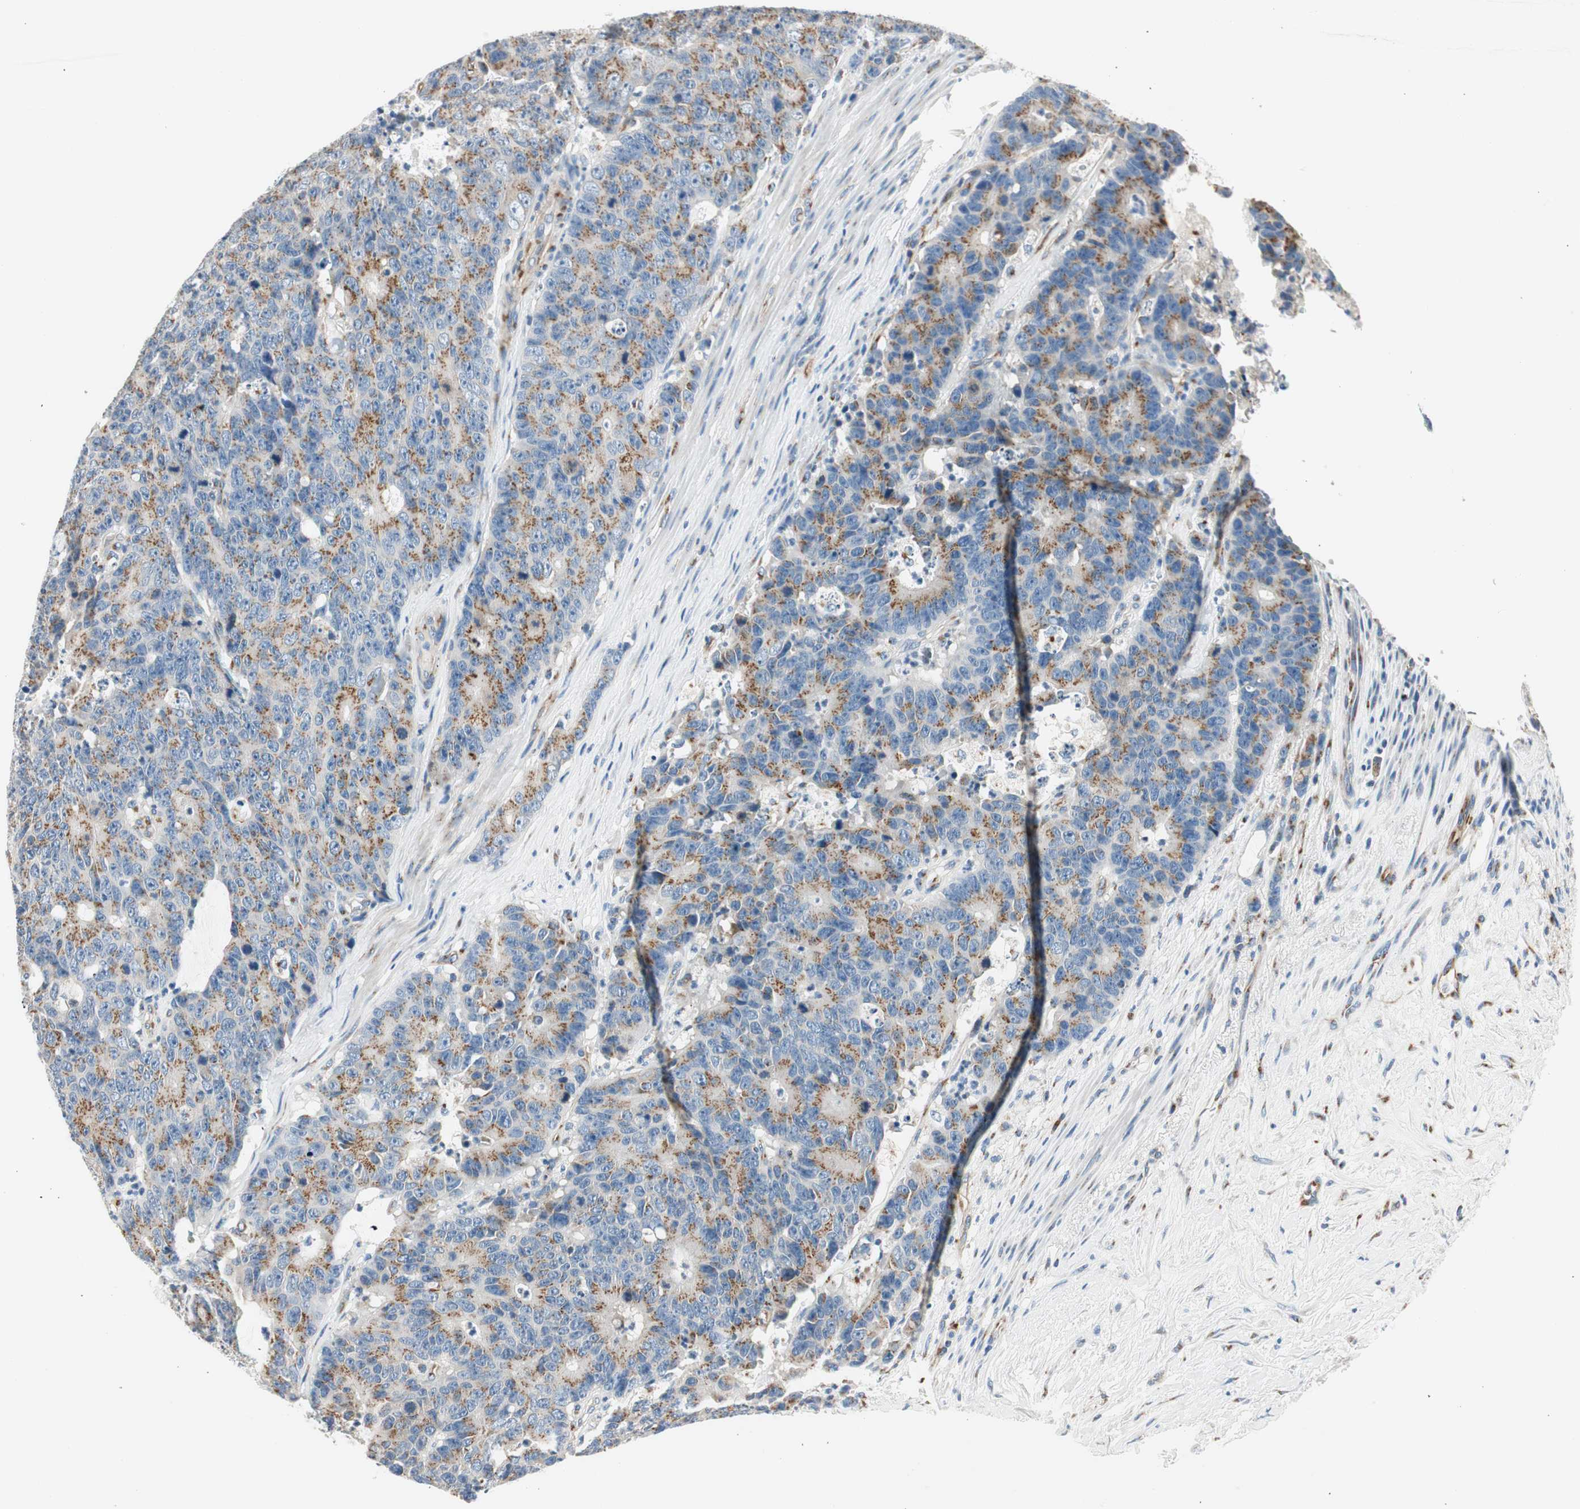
{"staining": {"intensity": "moderate", "quantity": ">75%", "location": "cytoplasmic/membranous"}, "tissue": "colorectal cancer", "cell_type": "Tumor cells", "image_type": "cancer", "snomed": [{"axis": "morphology", "description": "Adenocarcinoma, NOS"}, {"axis": "topography", "description": "Colon"}], "caption": "Immunohistochemical staining of colorectal cancer demonstrates medium levels of moderate cytoplasmic/membranous staining in approximately >75% of tumor cells. Using DAB (3,3'-diaminobenzidine) (brown) and hematoxylin (blue) stains, captured at high magnification using brightfield microscopy.", "gene": "TMF1", "patient": {"sex": "female", "age": 86}}